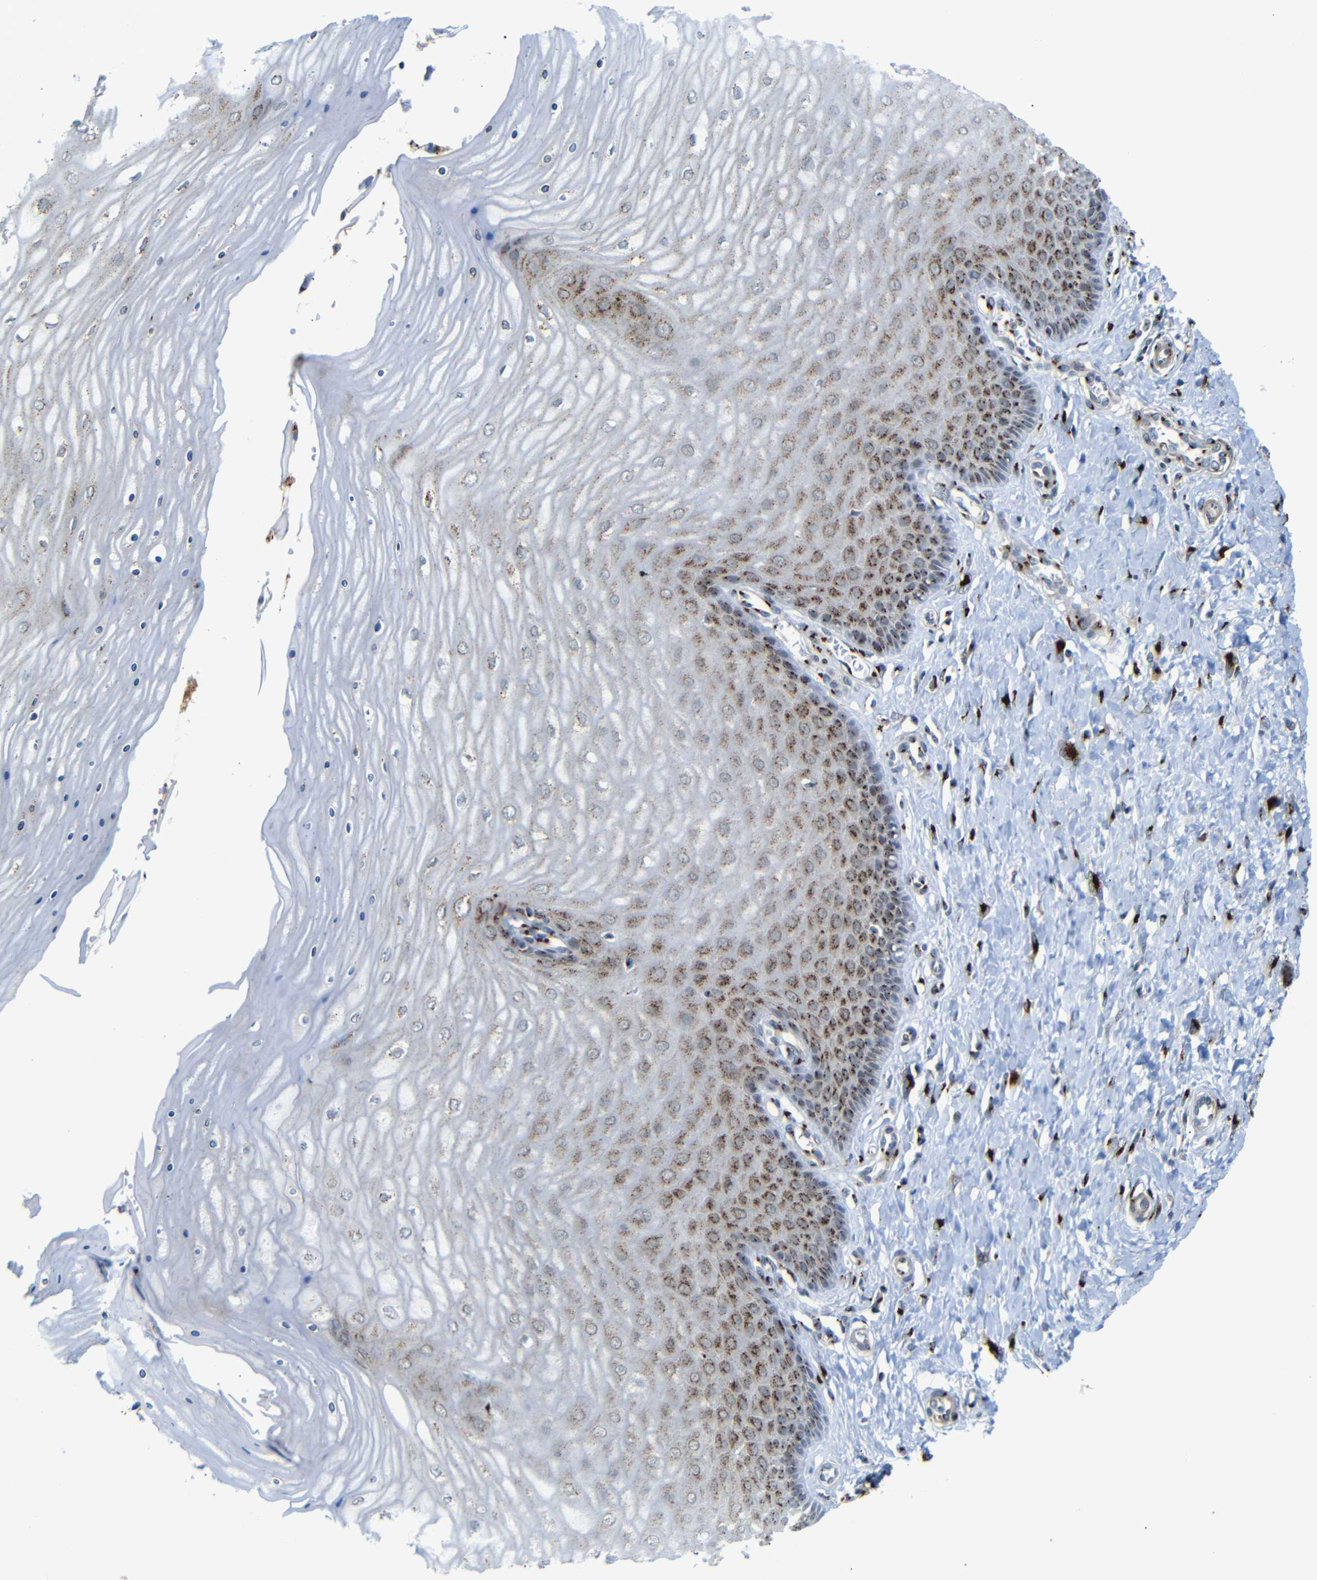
{"staining": {"intensity": "moderate", "quantity": ">75%", "location": "cytoplasmic/membranous"}, "tissue": "cervix", "cell_type": "Glandular cells", "image_type": "normal", "snomed": [{"axis": "morphology", "description": "Normal tissue, NOS"}, {"axis": "topography", "description": "Cervix"}], "caption": "Cervix stained with DAB immunohistochemistry (IHC) demonstrates medium levels of moderate cytoplasmic/membranous staining in about >75% of glandular cells.", "gene": "TGOLN2", "patient": {"sex": "female", "age": 55}}